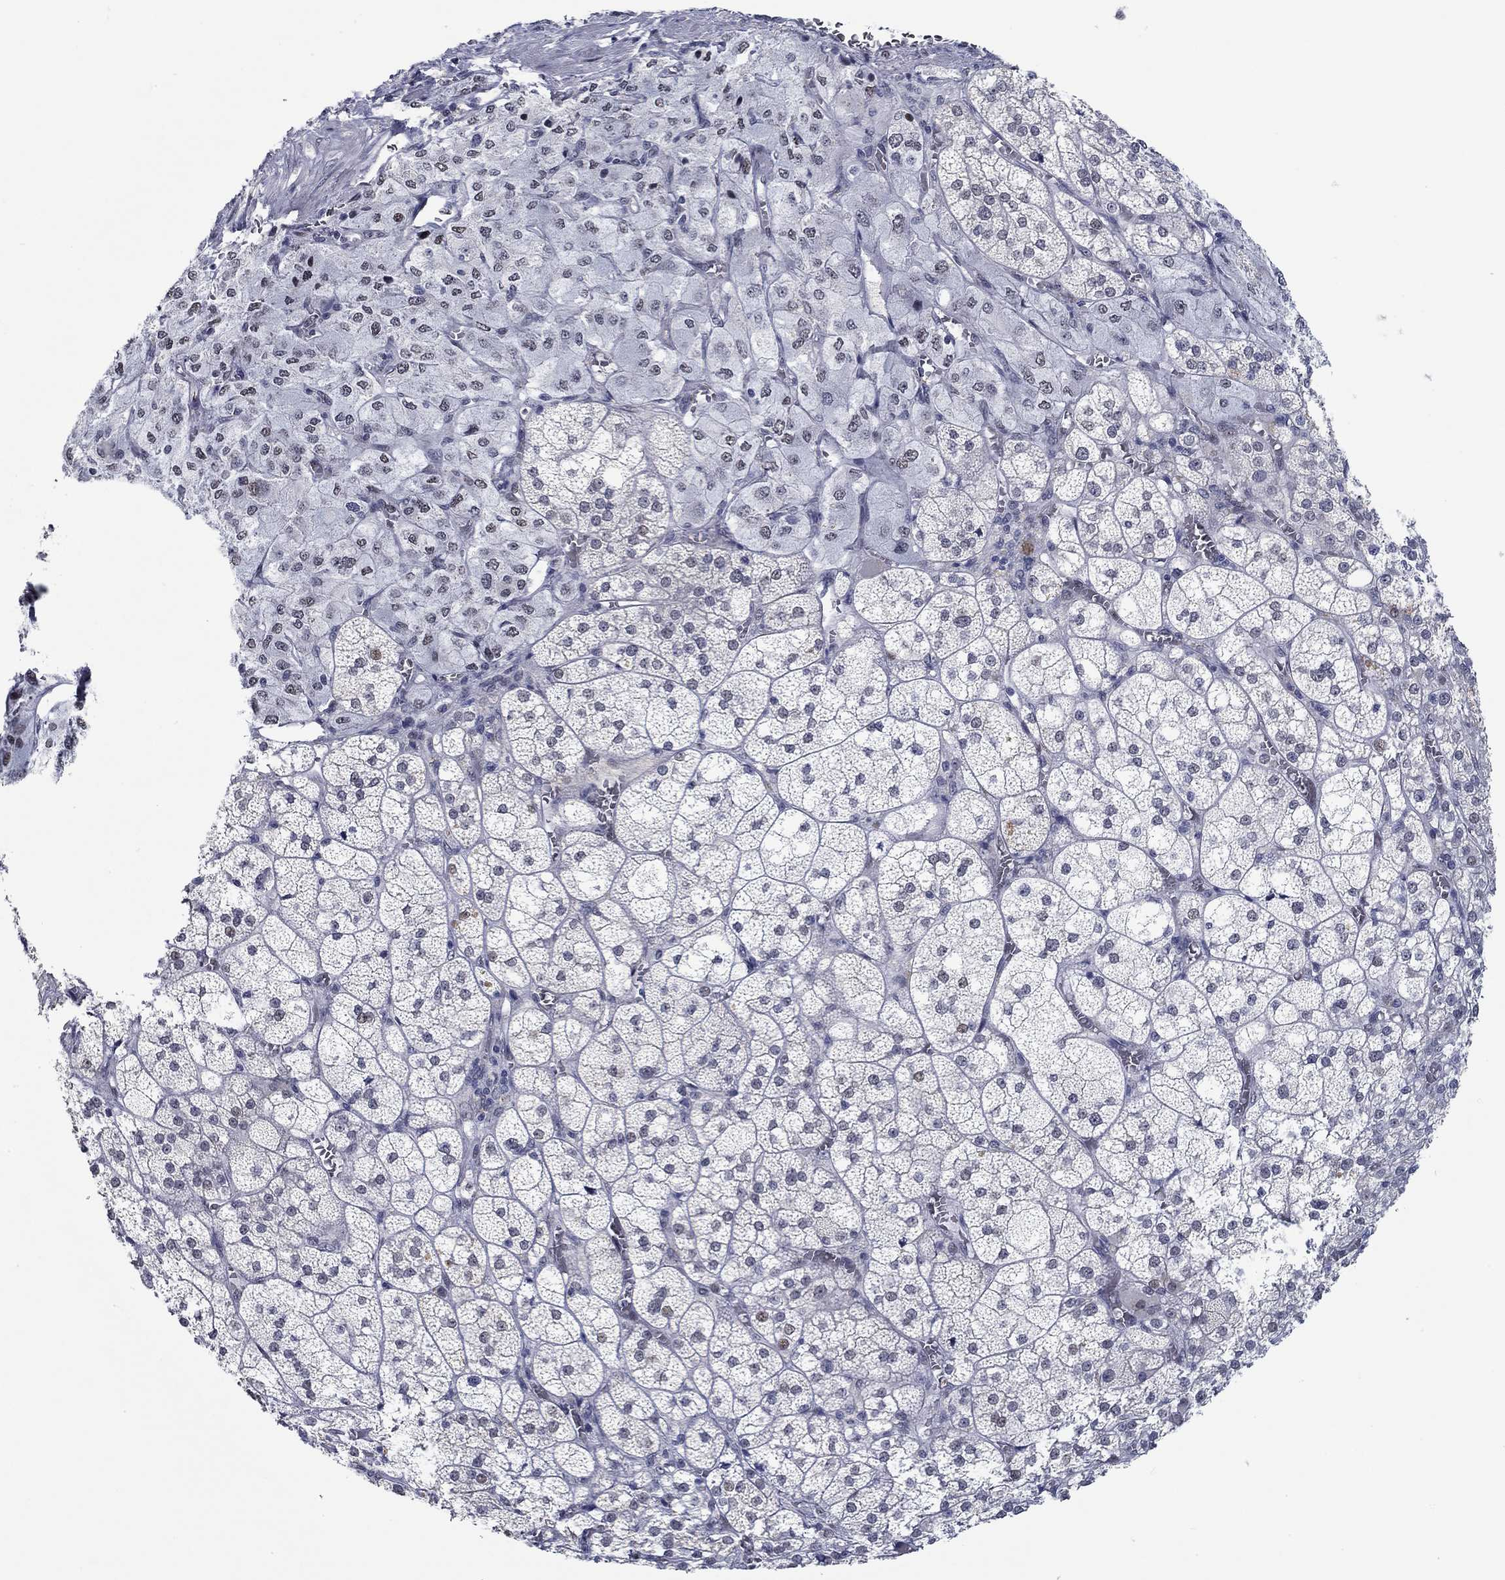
{"staining": {"intensity": "moderate", "quantity": "25%-75%", "location": "nuclear"}, "tissue": "adrenal gland", "cell_type": "Glandular cells", "image_type": "normal", "snomed": [{"axis": "morphology", "description": "Normal tissue, NOS"}, {"axis": "topography", "description": "Adrenal gland"}], "caption": "Unremarkable adrenal gland shows moderate nuclear expression in about 25%-75% of glandular cells, visualized by immunohistochemistry. The staining was performed using DAB (3,3'-diaminobenzidine), with brown indicating positive protein expression. Nuclei are stained blue with hematoxylin.", "gene": "GATA2", "patient": {"sex": "female", "age": 60}}